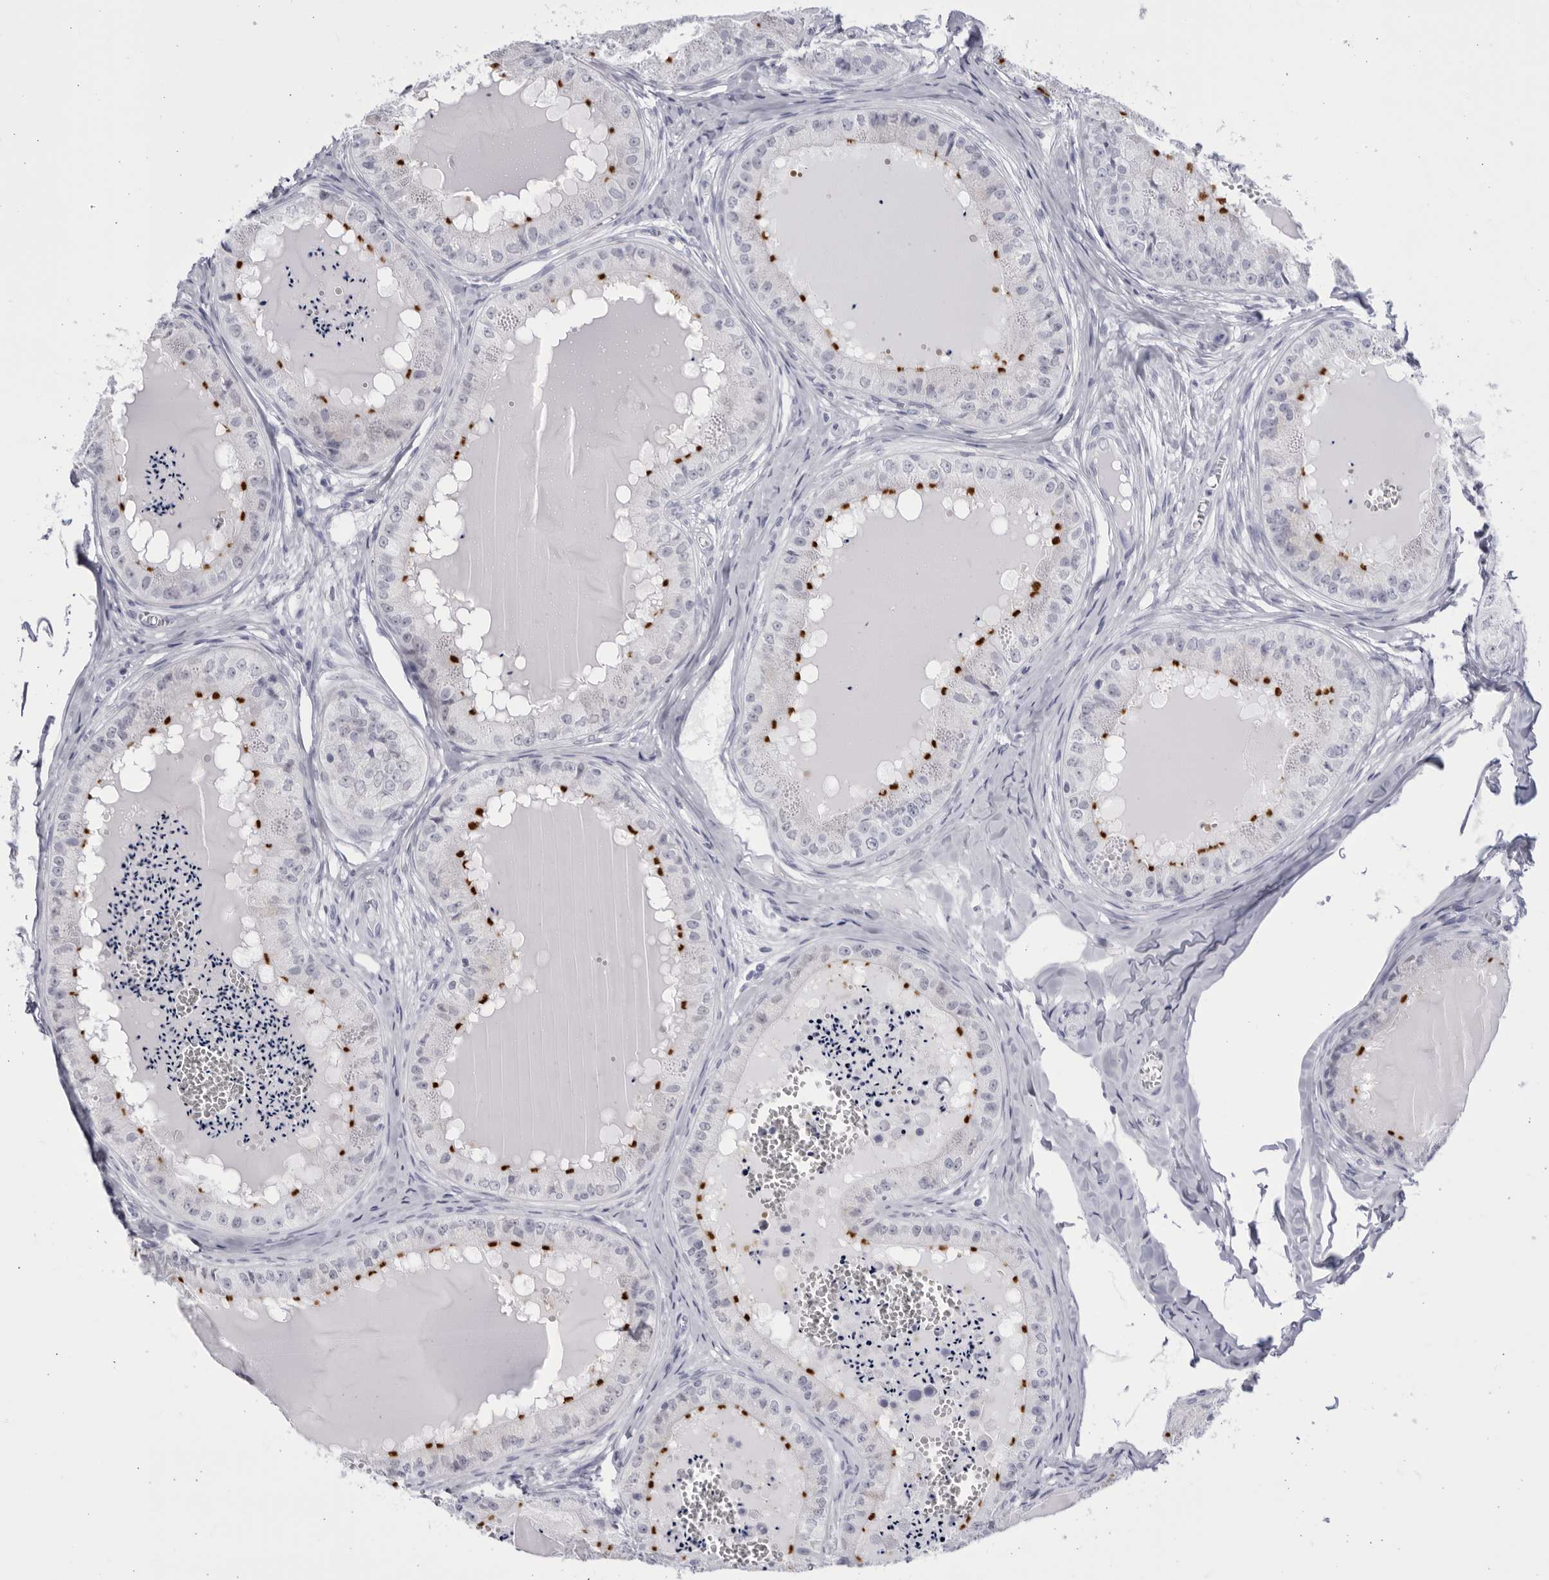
{"staining": {"intensity": "strong", "quantity": "<25%", "location": "cytoplasmic/membranous"}, "tissue": "epididymis", "cell_type": "Glandular cells", "image_type": "normal", "snomed": [{"axis": "morphology", "description": "Normal tissue, NOS"}, {"axis": "topography", "description": "Epididymis"}], "caption": "Immunohistochemistry (IHC) staining of unremarkable epididymis, which demonstrates medium levels of strong cytoplasmic/membranous staining in about <25% of glandular cells indicating strong cytoplasmic/membranous protein positivity. The staining was performed using DAB (3,3'-diaminobenzidine) (brown) for protein detection and nuclei were counterstained in hematoxylin (blue).", "gene": "CCDC181", "patient": {"sex": "male", "age": 31}}